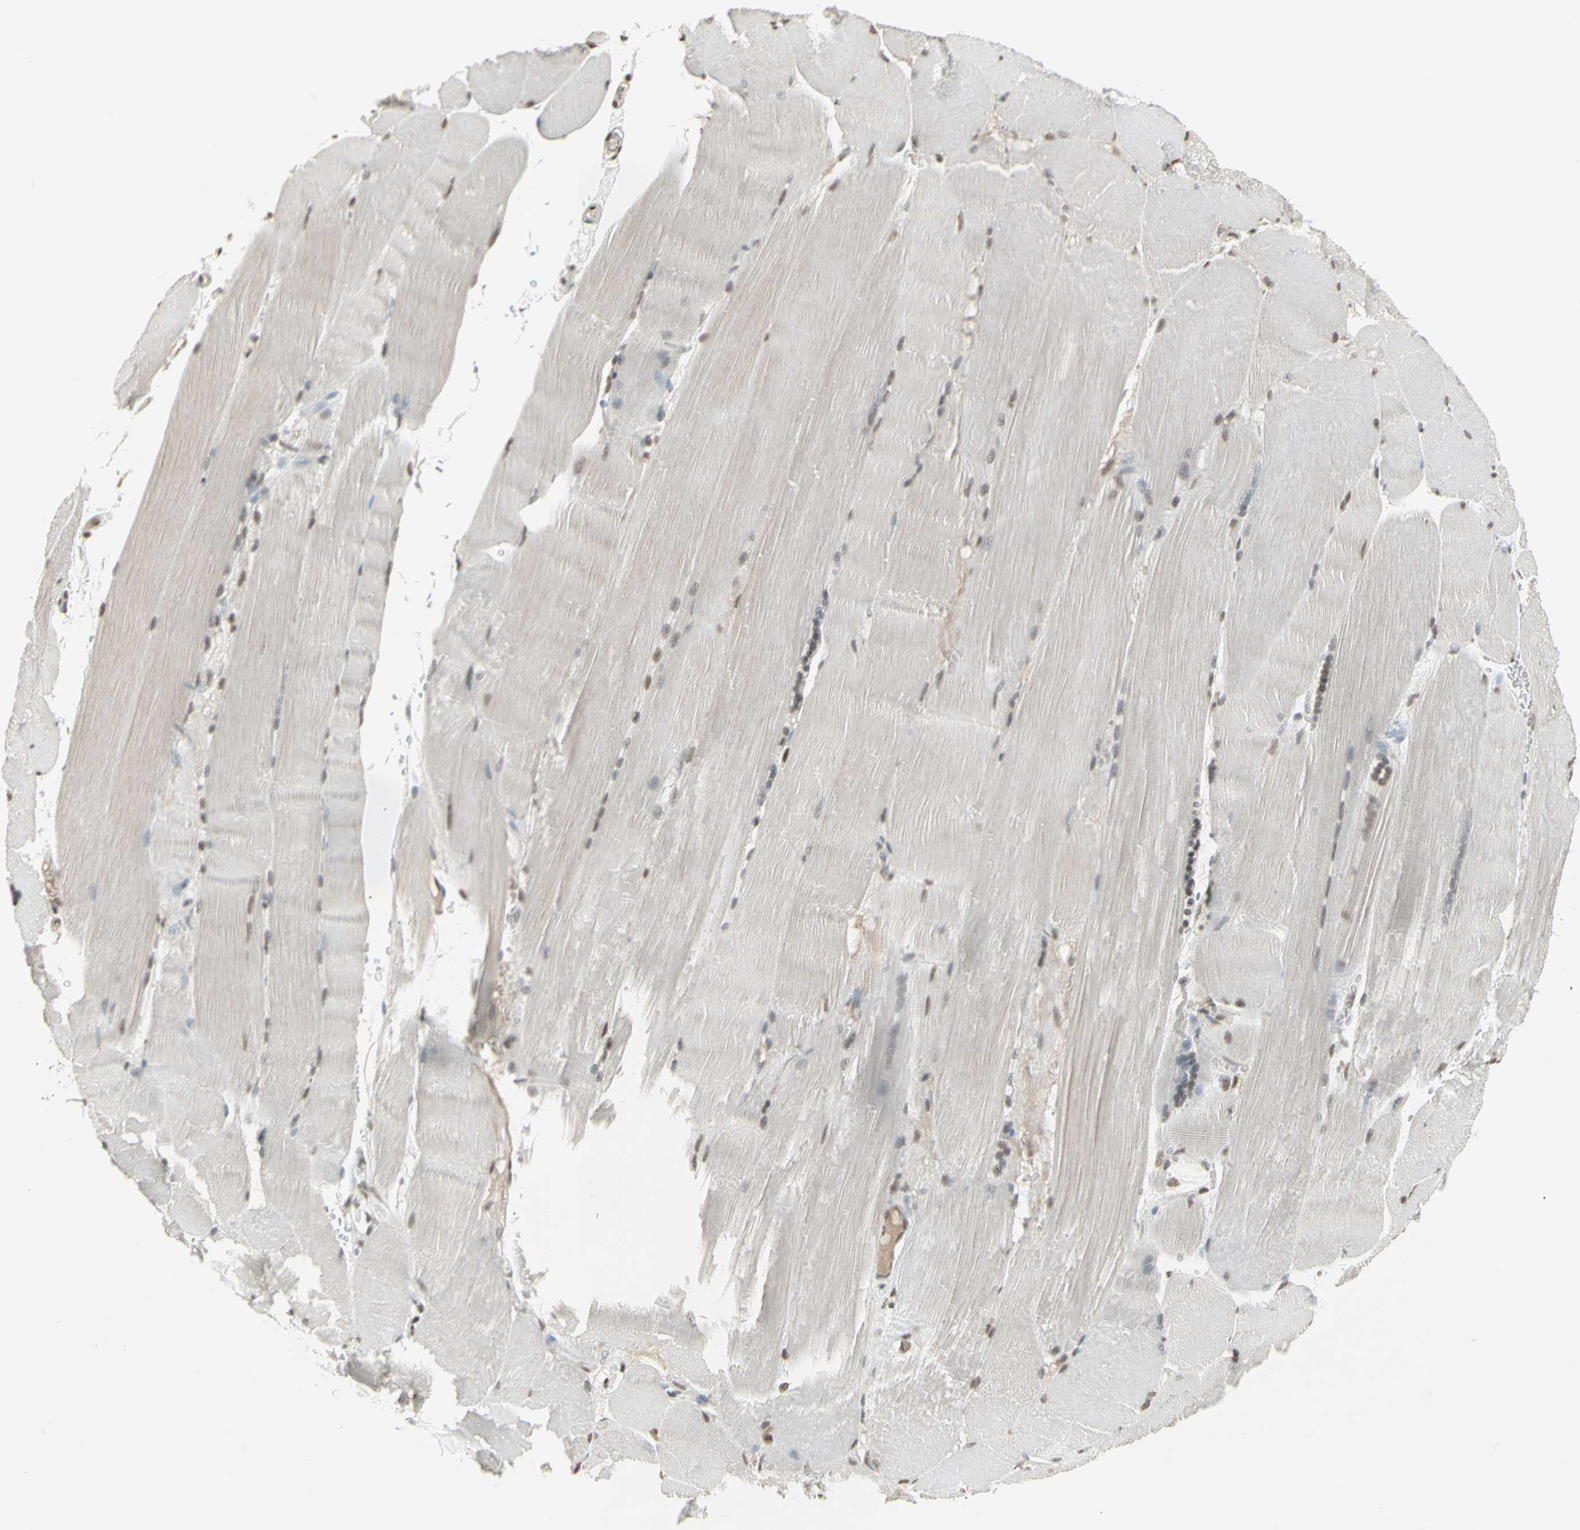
{"staining": {"intensity": "moderate", "quantity": "25%-75%", "location": "cytoplasmic/membranous,nuclear"}, "tissue": "skeletal muscle", "cell_type": "Myocytes", "image_type": "normal", "snomed": [{"axis": "morphology", "description": "Normal tissue, NOS"}, {"axis": "topography", "description": "Skin"}, {"axis": "topography", "description": "Skeletal muscle"}], "caption": "Immunohistochemistry (IHC) photomicrograph of normal skeletal muscle: human skeletal muscle stained using immunohistochemistry (IHC) demonstrates medium levels of moderate protein expression localized specifically in the cytoplasmic/membranous,nuclear of myocytes, appearing as a cytoplasmic/membranous,nuclear brown color.", "gene": "TRIM28", "patient": {"sex": "male", "age": 83}}